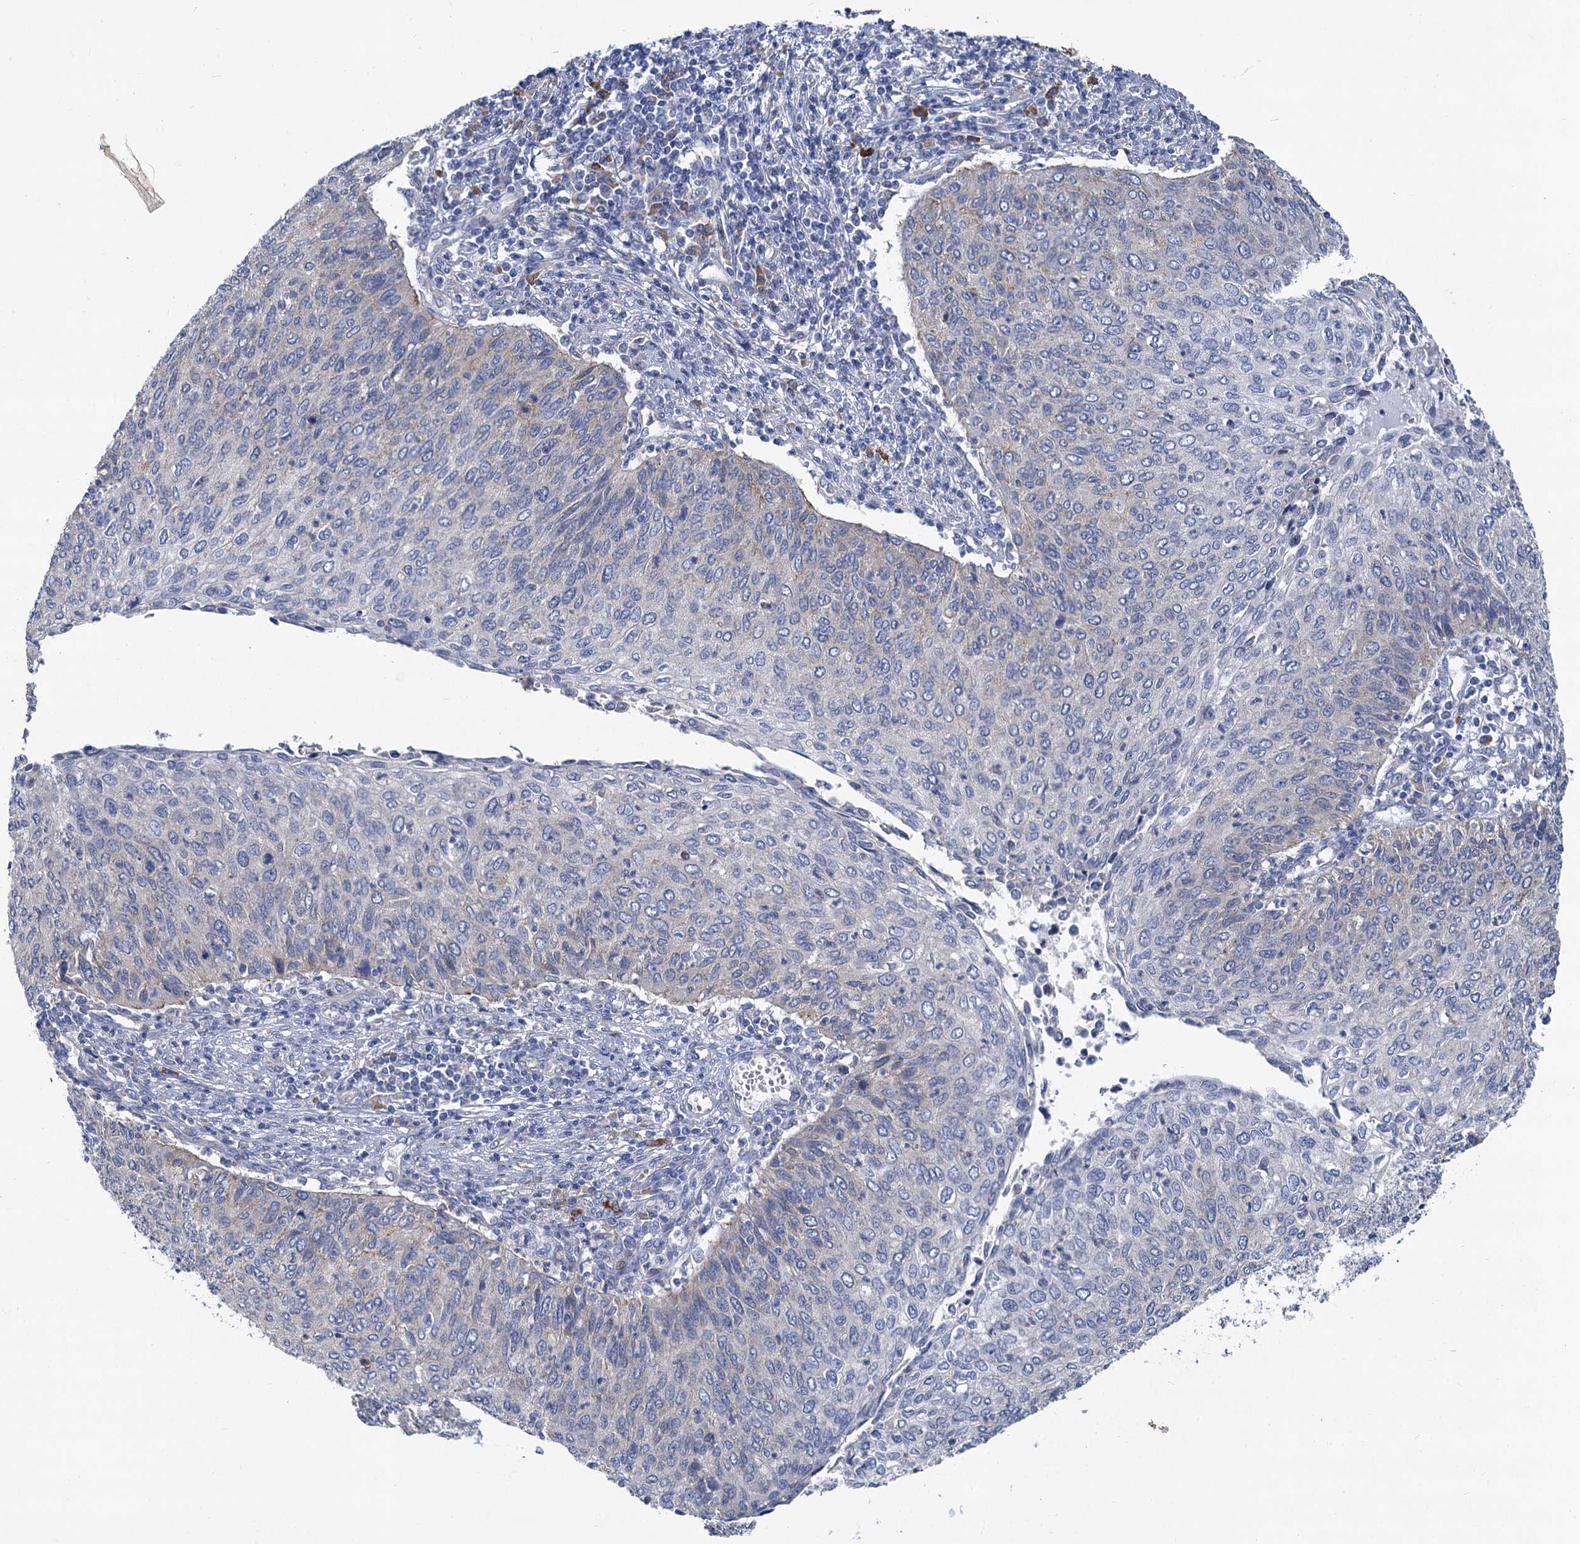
{"staining": {"intensity": "negative", "quantity": "none", "location": "none"}, "tissue": "cervical cancer", "cell_type": "Tumor cells", "image_type": "cancer", "snomed": [{"axis": "morphology", "description": "Squamous cell carcinoma, NOS"}, {"axis": "topography", "description": "Cervix"}], "caption": "High magnification brightfield microscopy of cervical cancer (squamous cell carcinoma) stained with DAB (3,3'-diaminobenzidine) (brown) and counterstained with hematoxylin (blue): tumor cells show no significant positivity. (DAB immunohistochemistry (IHC) with hematoxylin counter stain).", "gene": "PRSS35", "patient": {"sex": "female", "age": 38}}